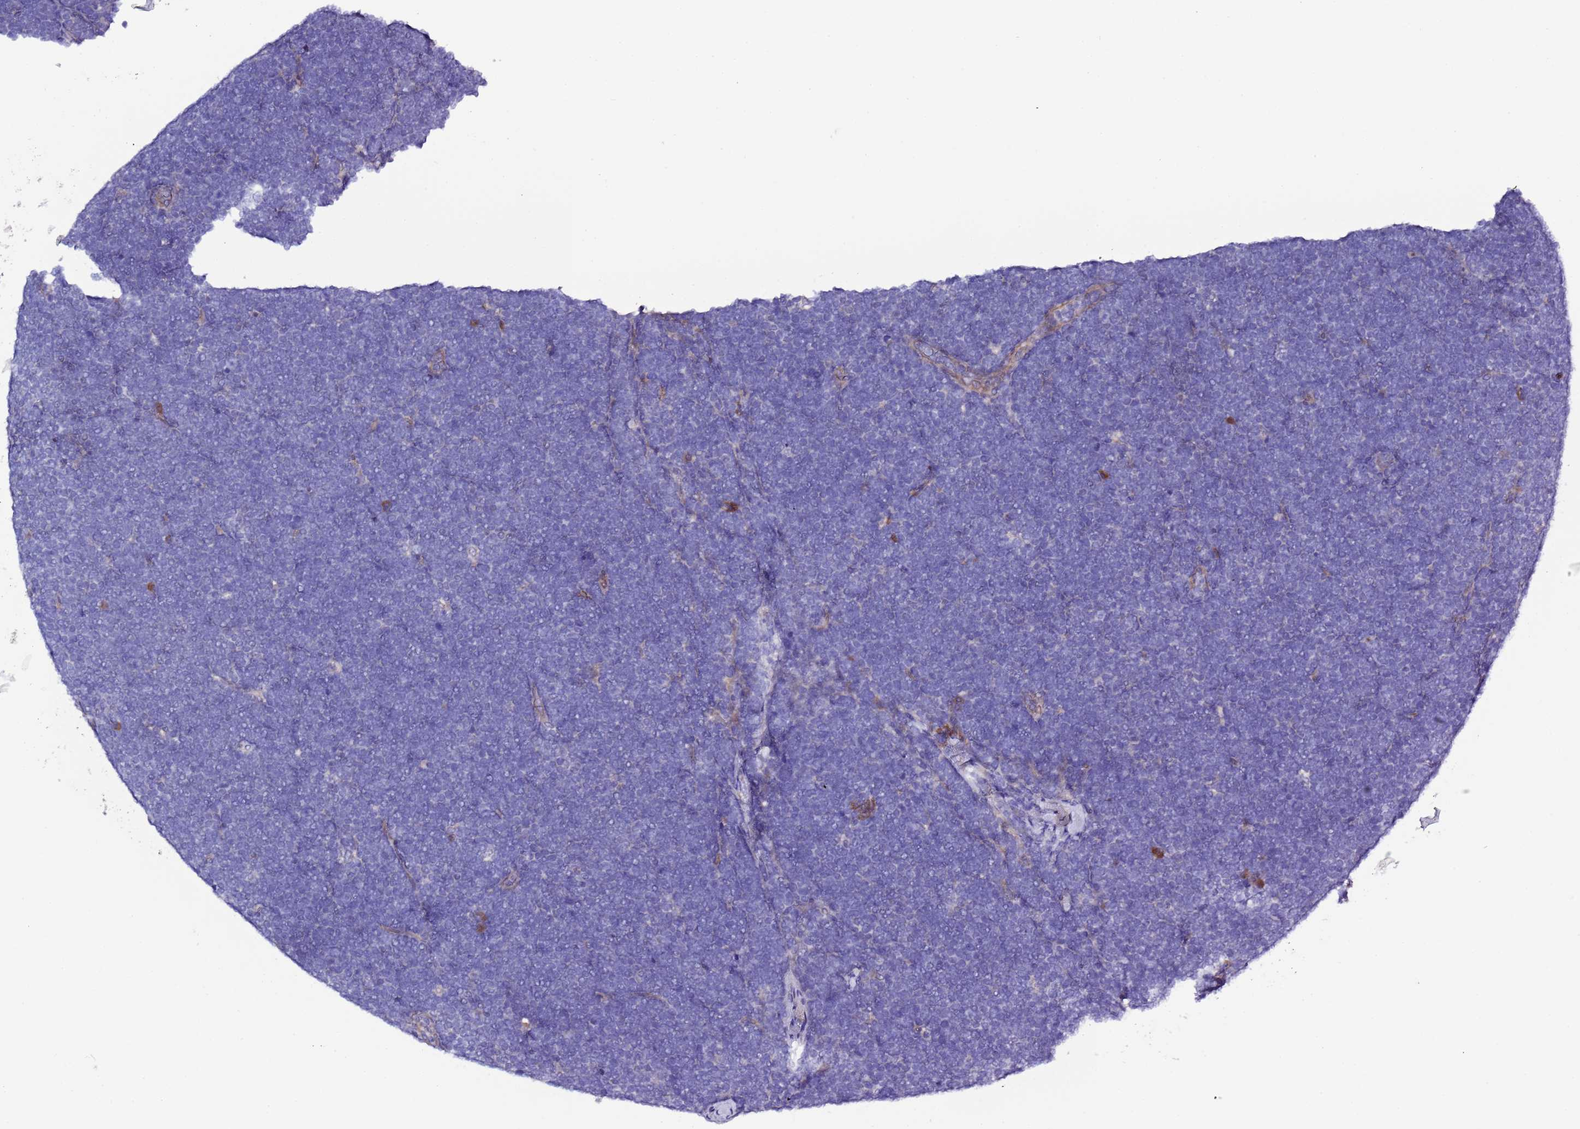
{"staining": {"intensity": "negative", "quantity": "none", "location": "none"}, "tissue": "lymphoma", "cell_type": "Tumor cells", "image_type": "cancer", "snomed": [{"axis": "morphology", "description": "Malignant lymphoma, non-Hodgkin's type, High grade"}, {"axis": "topography", "description": "Lymph node"}], "caption": "Immunohistochemistry (IHC) photomicrograph of neoplastic tissue: high-grade malignant lymphoma, non-Hodgkin's type stained with DAB demonstrates no significant protein positivity in tumor cells.", "gene": "SPCS1", "patient": {"sex": "male", "age": 13}}